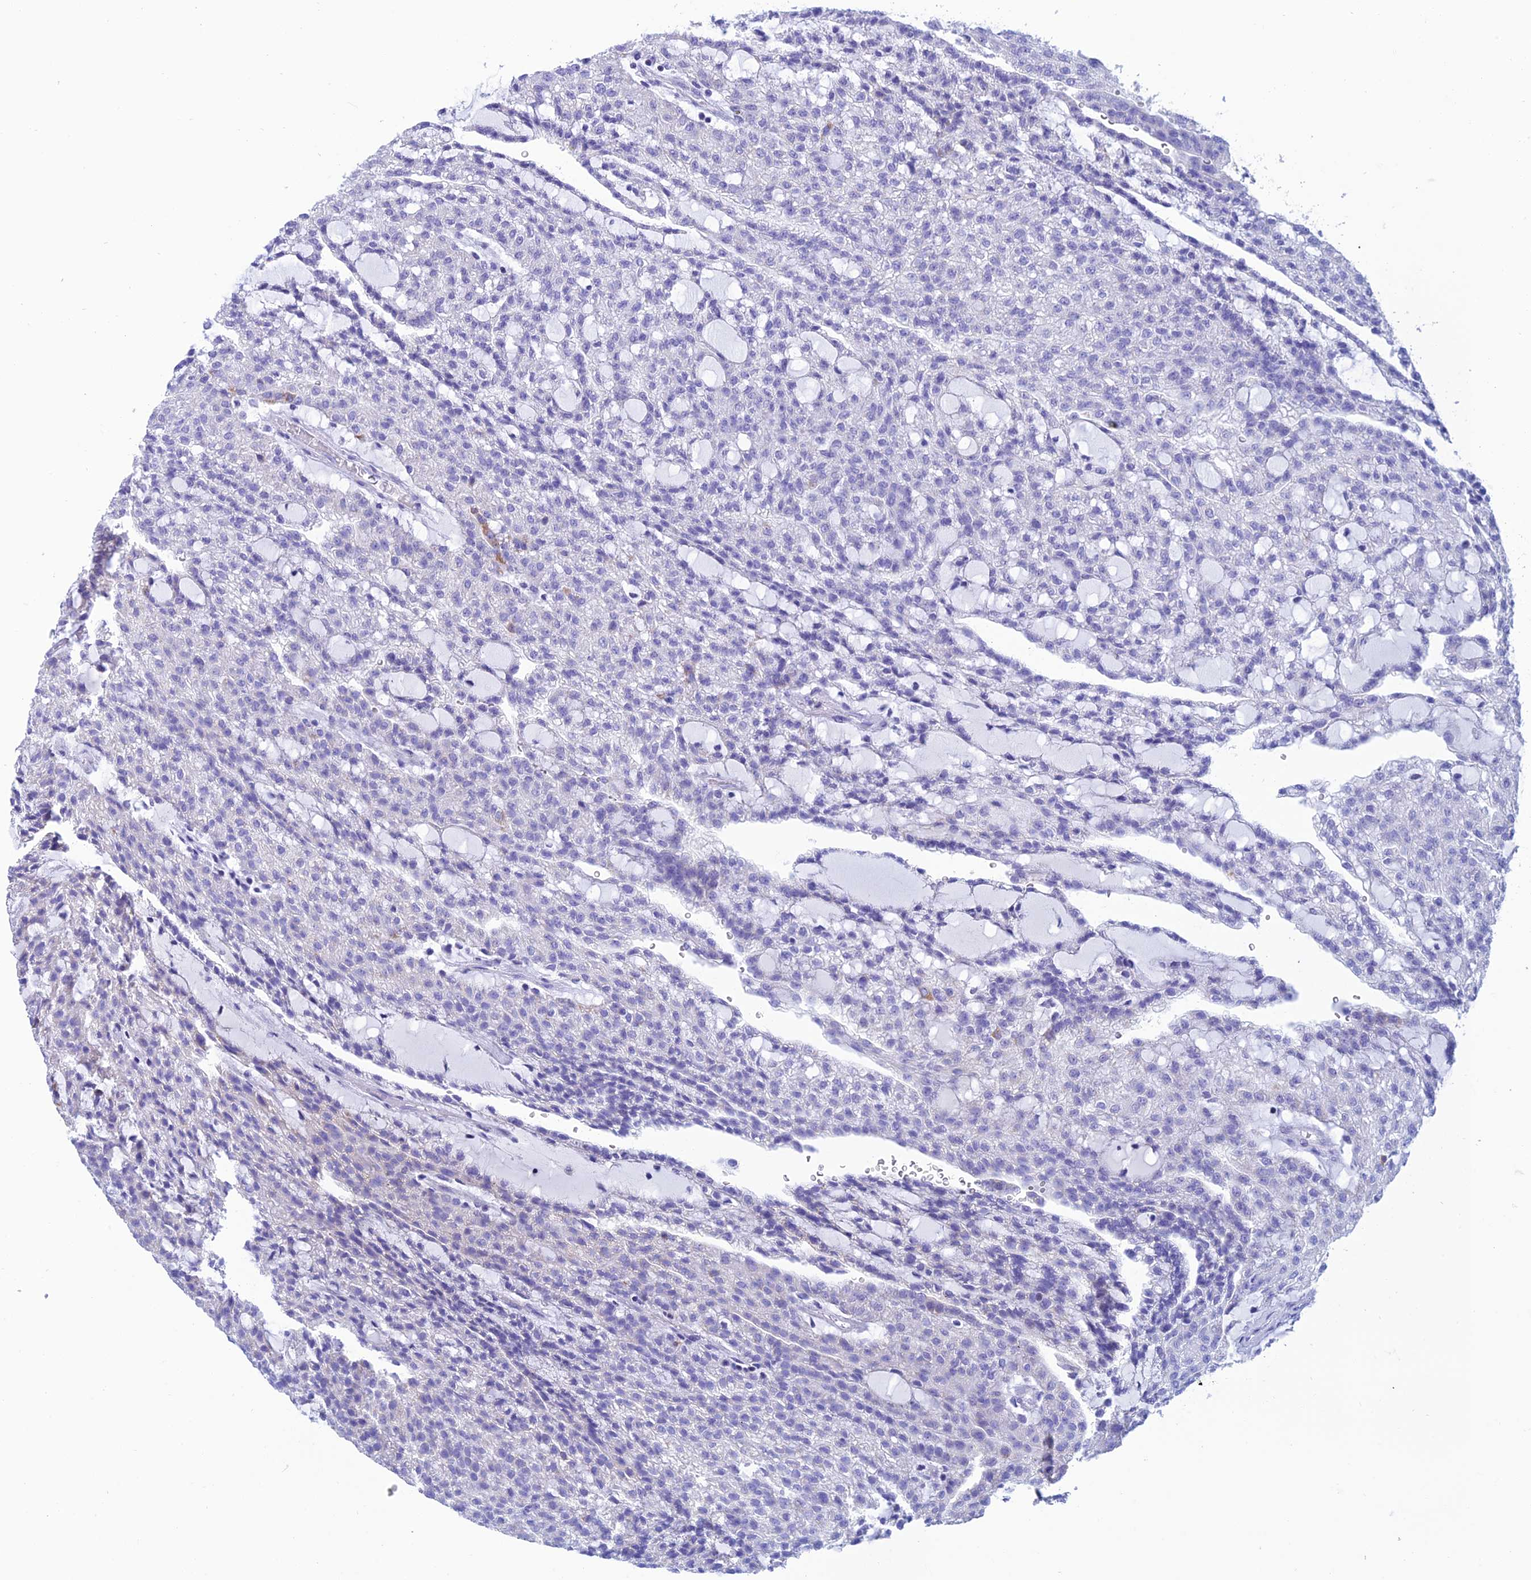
{"staining": {"intensity": "negative", "quantity": "none", "location": "none"}, "tissue": "renal cancer", "cell_type": "Tumor cells", "image_type": "cancer", "snomed": [{"axis": "morphology", "description": "Adenocarcinoma, NOS"}, {"axis": "topography", "description": "Kidney"}], "caption": "A photomicrograph of adenocarcinoma (renal) stained for a protein reveals no brown staining in tumor cells.", "gene": "NXPE4", "patient": {"sex": "male", "age": 63}}